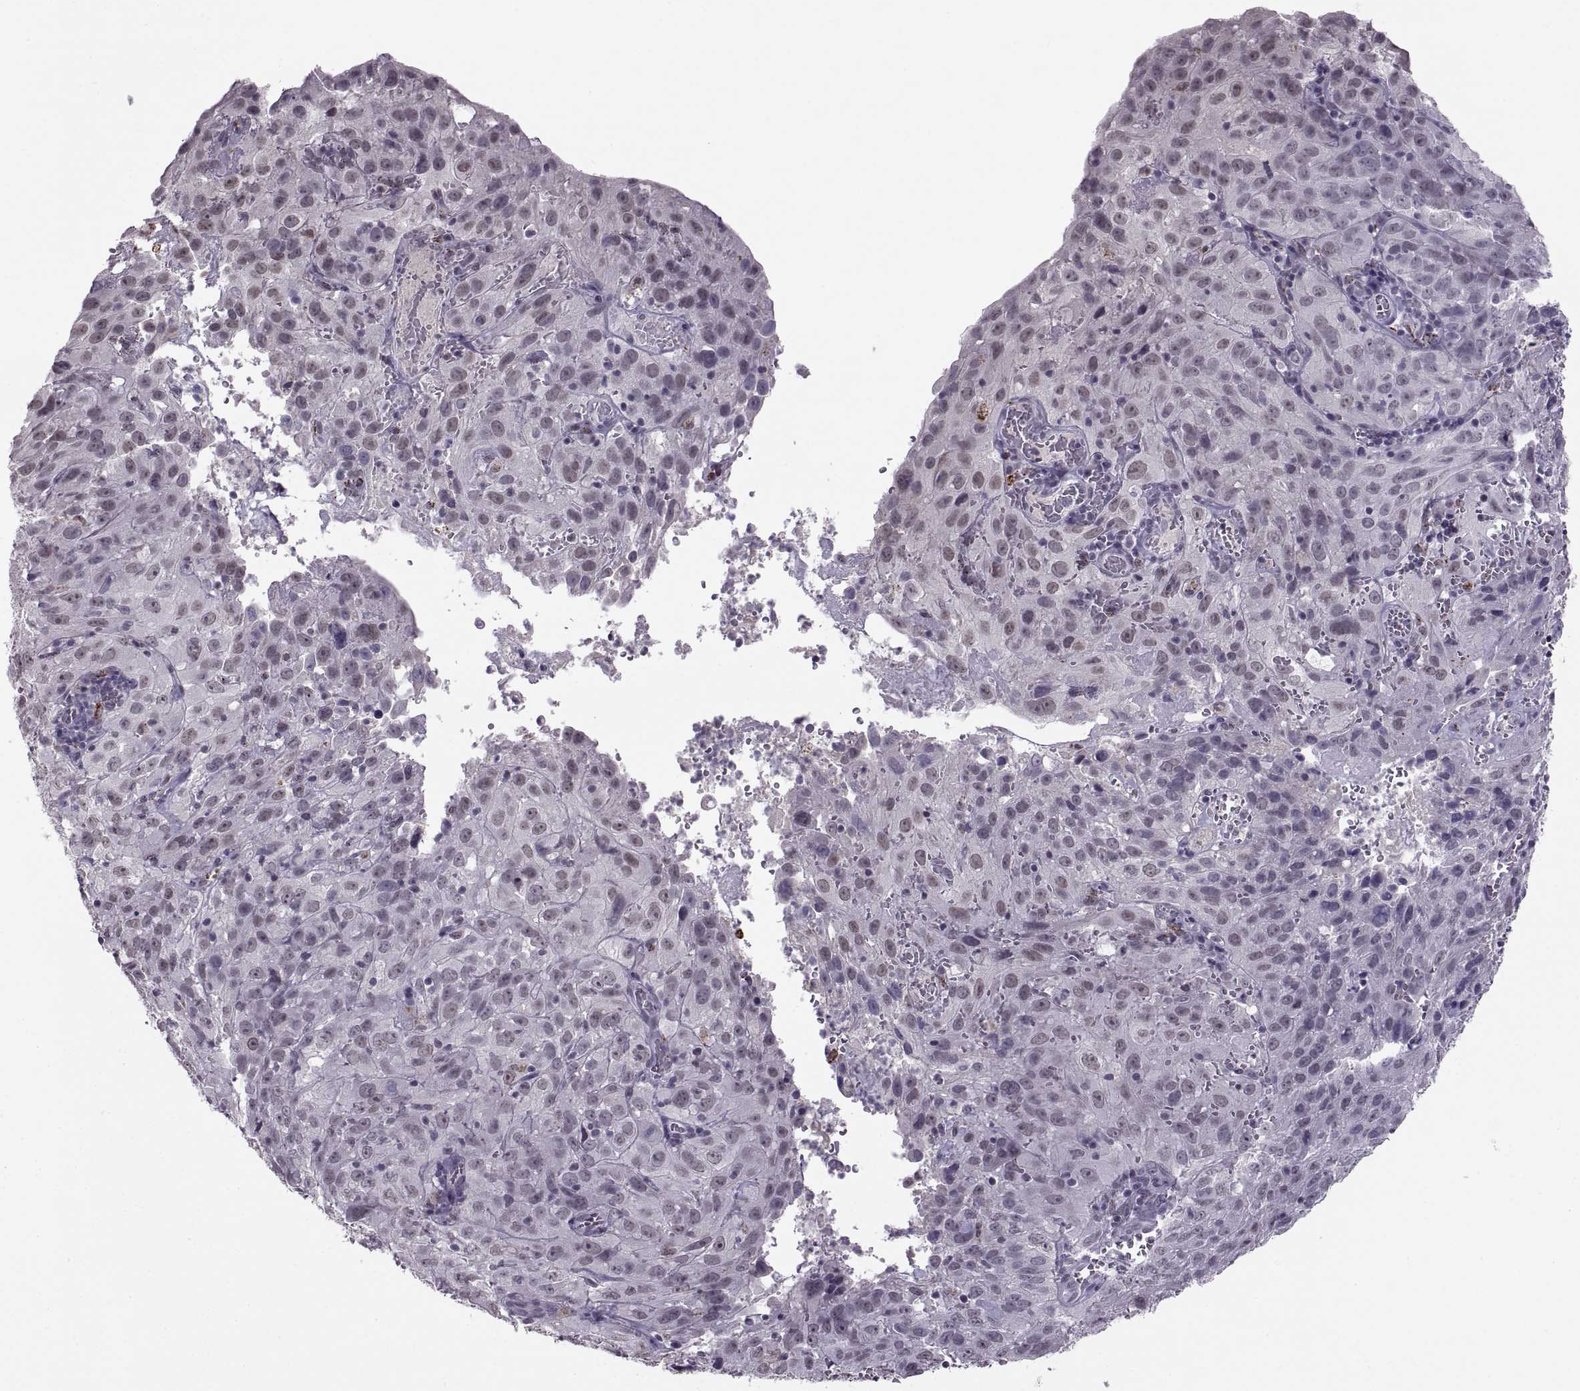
{"staining": {"intensity": "negative", "quantity": "none", "location": "none"}, "tissue": "cervical cancer", "cell_type": "Tumor cells", "image_type": "cancer", "snomed": [{"axis": "morphology", "description": "Squamous cell carcinoma, NOS"}, {"axis": "topography", "description": "Cervix"}], "caption": "High magnification brightfield microscopy of cervical cancer stained with DAB (3,3'-diaminobenzidine) (brown) and counterstained with hematoxylin (blue): tumor cells show no significant positivity.", "gene": "OTP", "patient": {"sex": "female", "age": 32}}